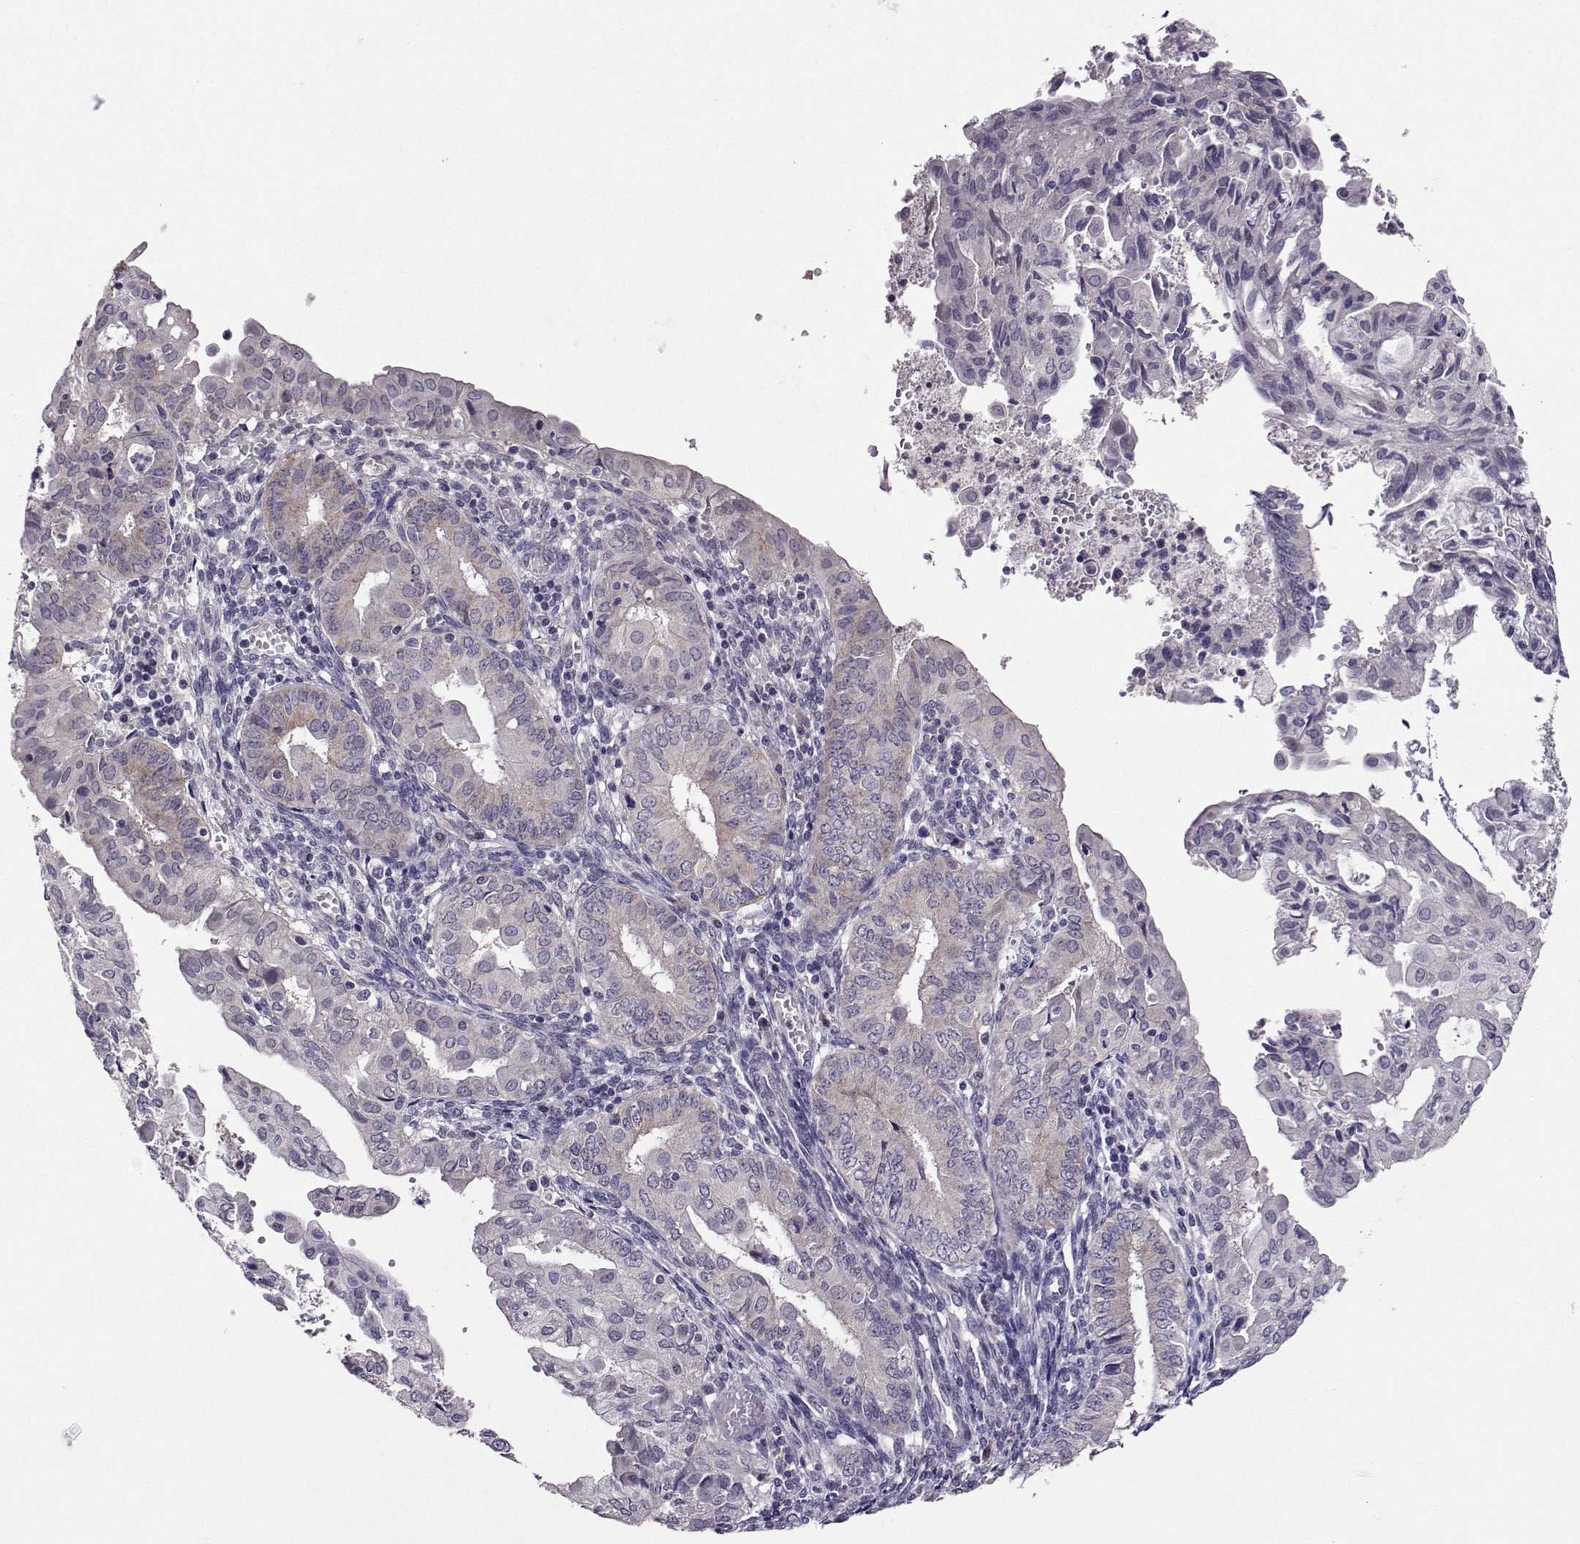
{"staining": {"intensity": "negative", "quantity": "none", "location": "none"}, "tissue": "endometrial cancer", "cell_type": "Tumor cells", "image_type": "cancer", "snomed": [{"axis": "morphology", "description": "Adenocarcinoma, NOS"}, {"axis": "topography", "description": "Endometrium"}], "caption": "Endometrial adenocarcinoma was stained to show a protein in brown. There is no significant staining in tumor cells. (Stains: DAB (3,3'-diaminobenzidine) IHC with hematoxylin counter stain, Microscopy: brightfield microscopy at high magnification).", "gene": "DDX20", "patient": {"sex": "female", "age": 68}}